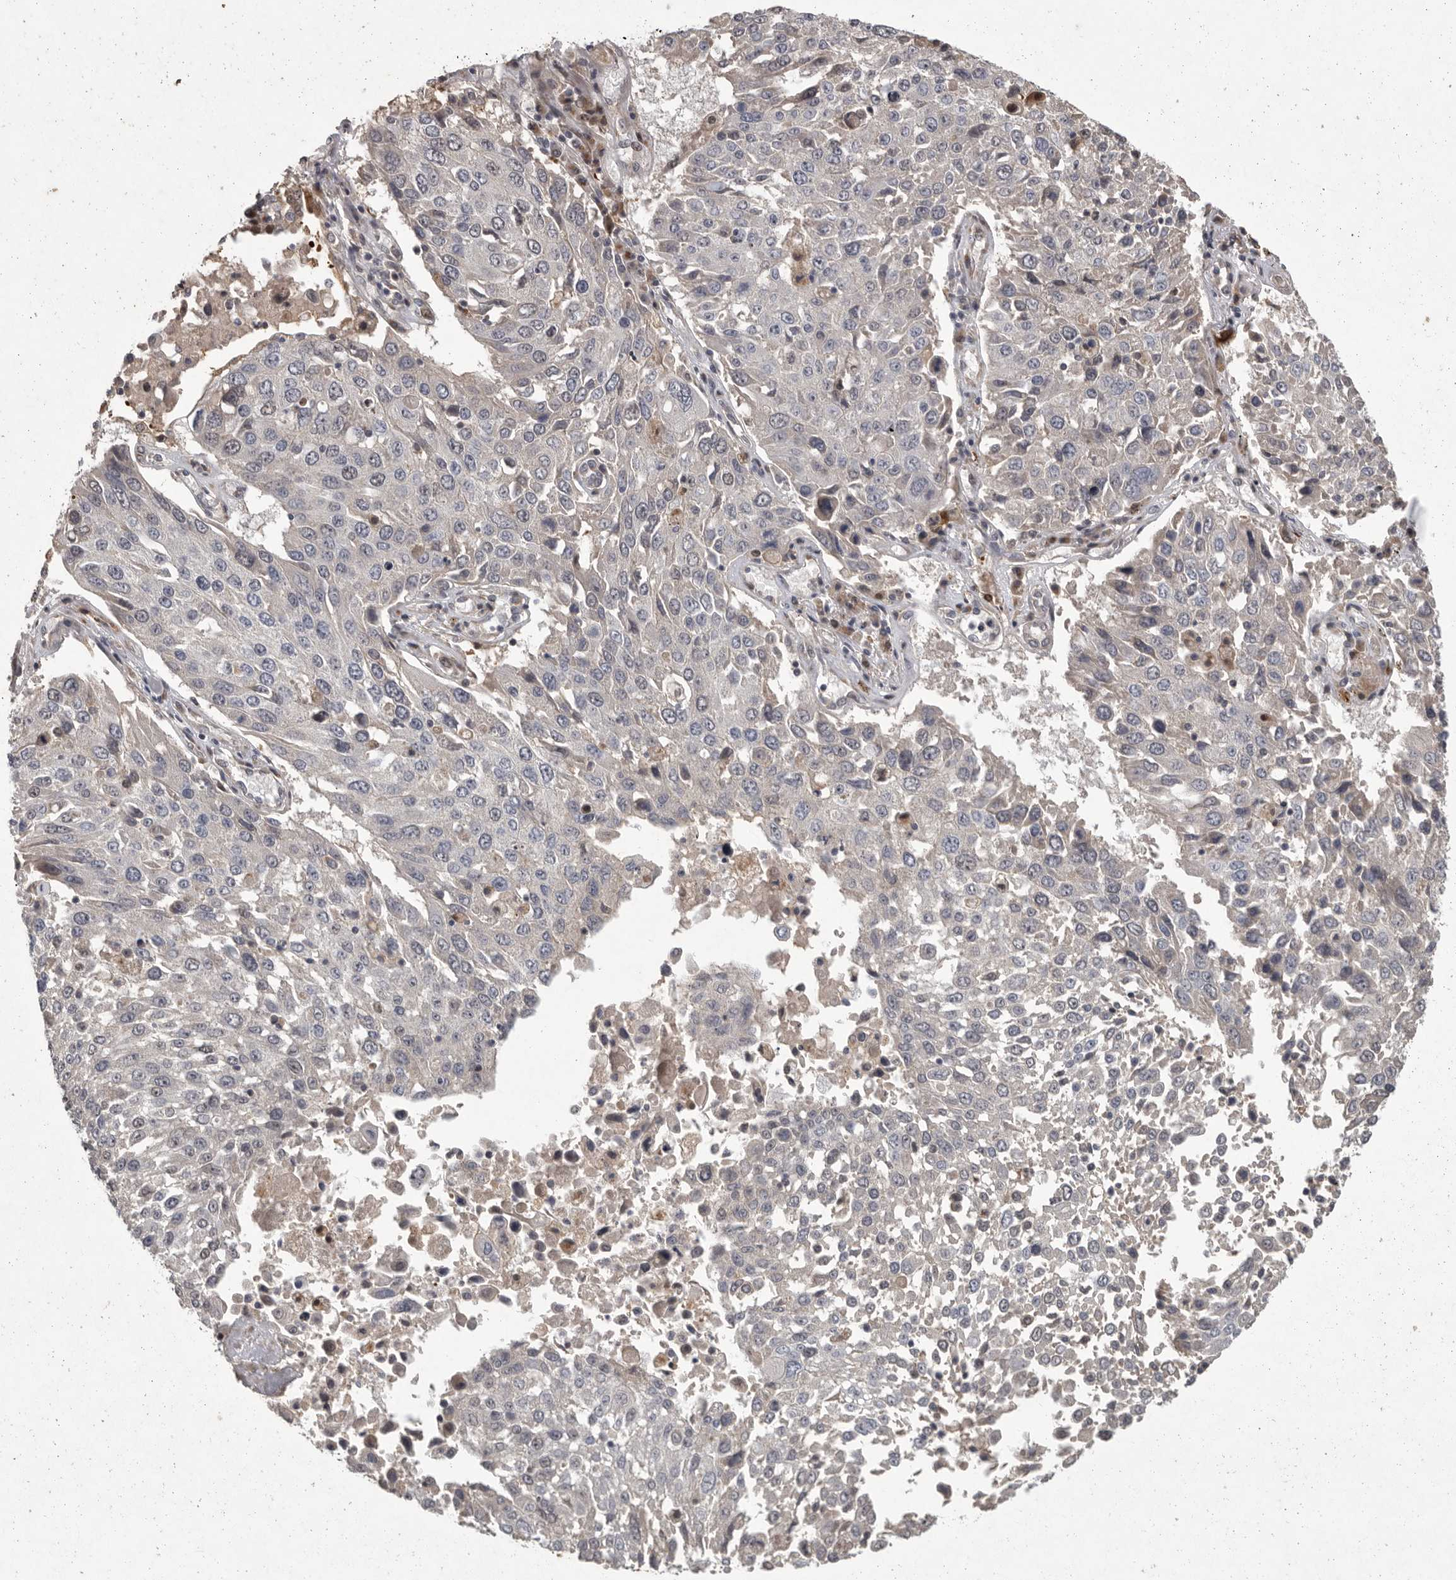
{"staining": {"intensity": "negative", "quantity": "none", "location": "none"}, "tissue": "lung cancer", "cell_type": "Tumor cells", "image_type": "cancer", "snomed": [{"axis": "morphology", "description": "Squamous cell carcinoma, NOS"}, {"axis": "topography", "description": "Lung"}], "caption": "IHC of human squamous cell carcinoma (lung) displays no expression in tumor cells.", "gene": "MAN2A1", "patient": {"sex": "male", "age": 65}}